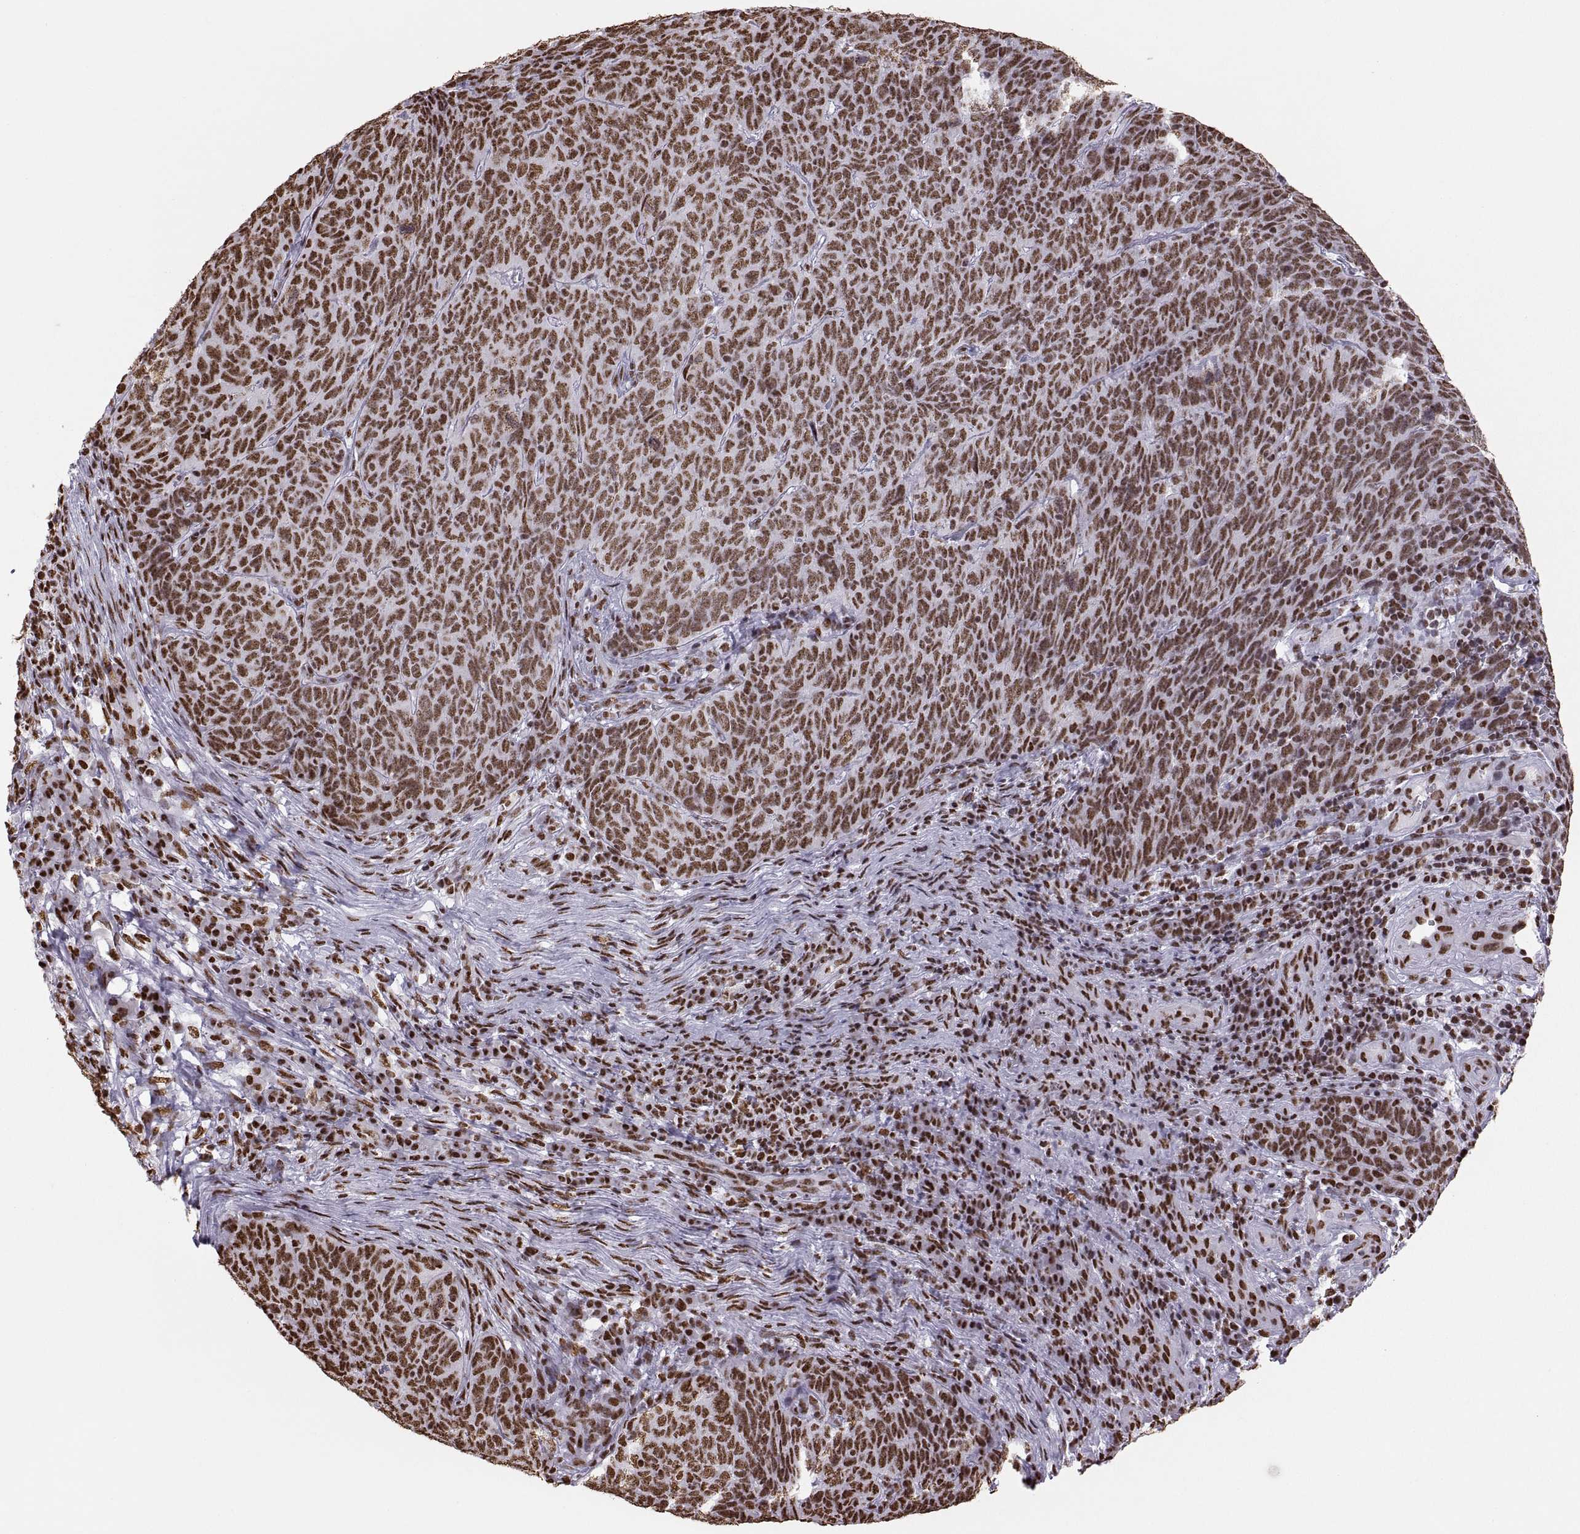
{"staining": {"intensity": "strong", "quantity": "25%-75%", "location": "nuclear"}, "tissue": "skin cancer", "cell_type": "Tumor cells", "image_type": "cancer", "snomed": [{"axis": "morphology", "description": "Squamous cell carcinoma, NOS"}, {"axis": "topography", "description": "Skin"}, {"axis": "topography", "description": "Anal"}], "caption": "An image of squamous cell carcinoma (skin) stained for a protein reveals strong nuclear brown staining in tumor cells. Using DAB (brown) and hematoxylin (blue) stains, captured at high magnification using brightfield microscopy.", "gene": "SNAI1", "patient": {"sex": "female", "age": 51}}